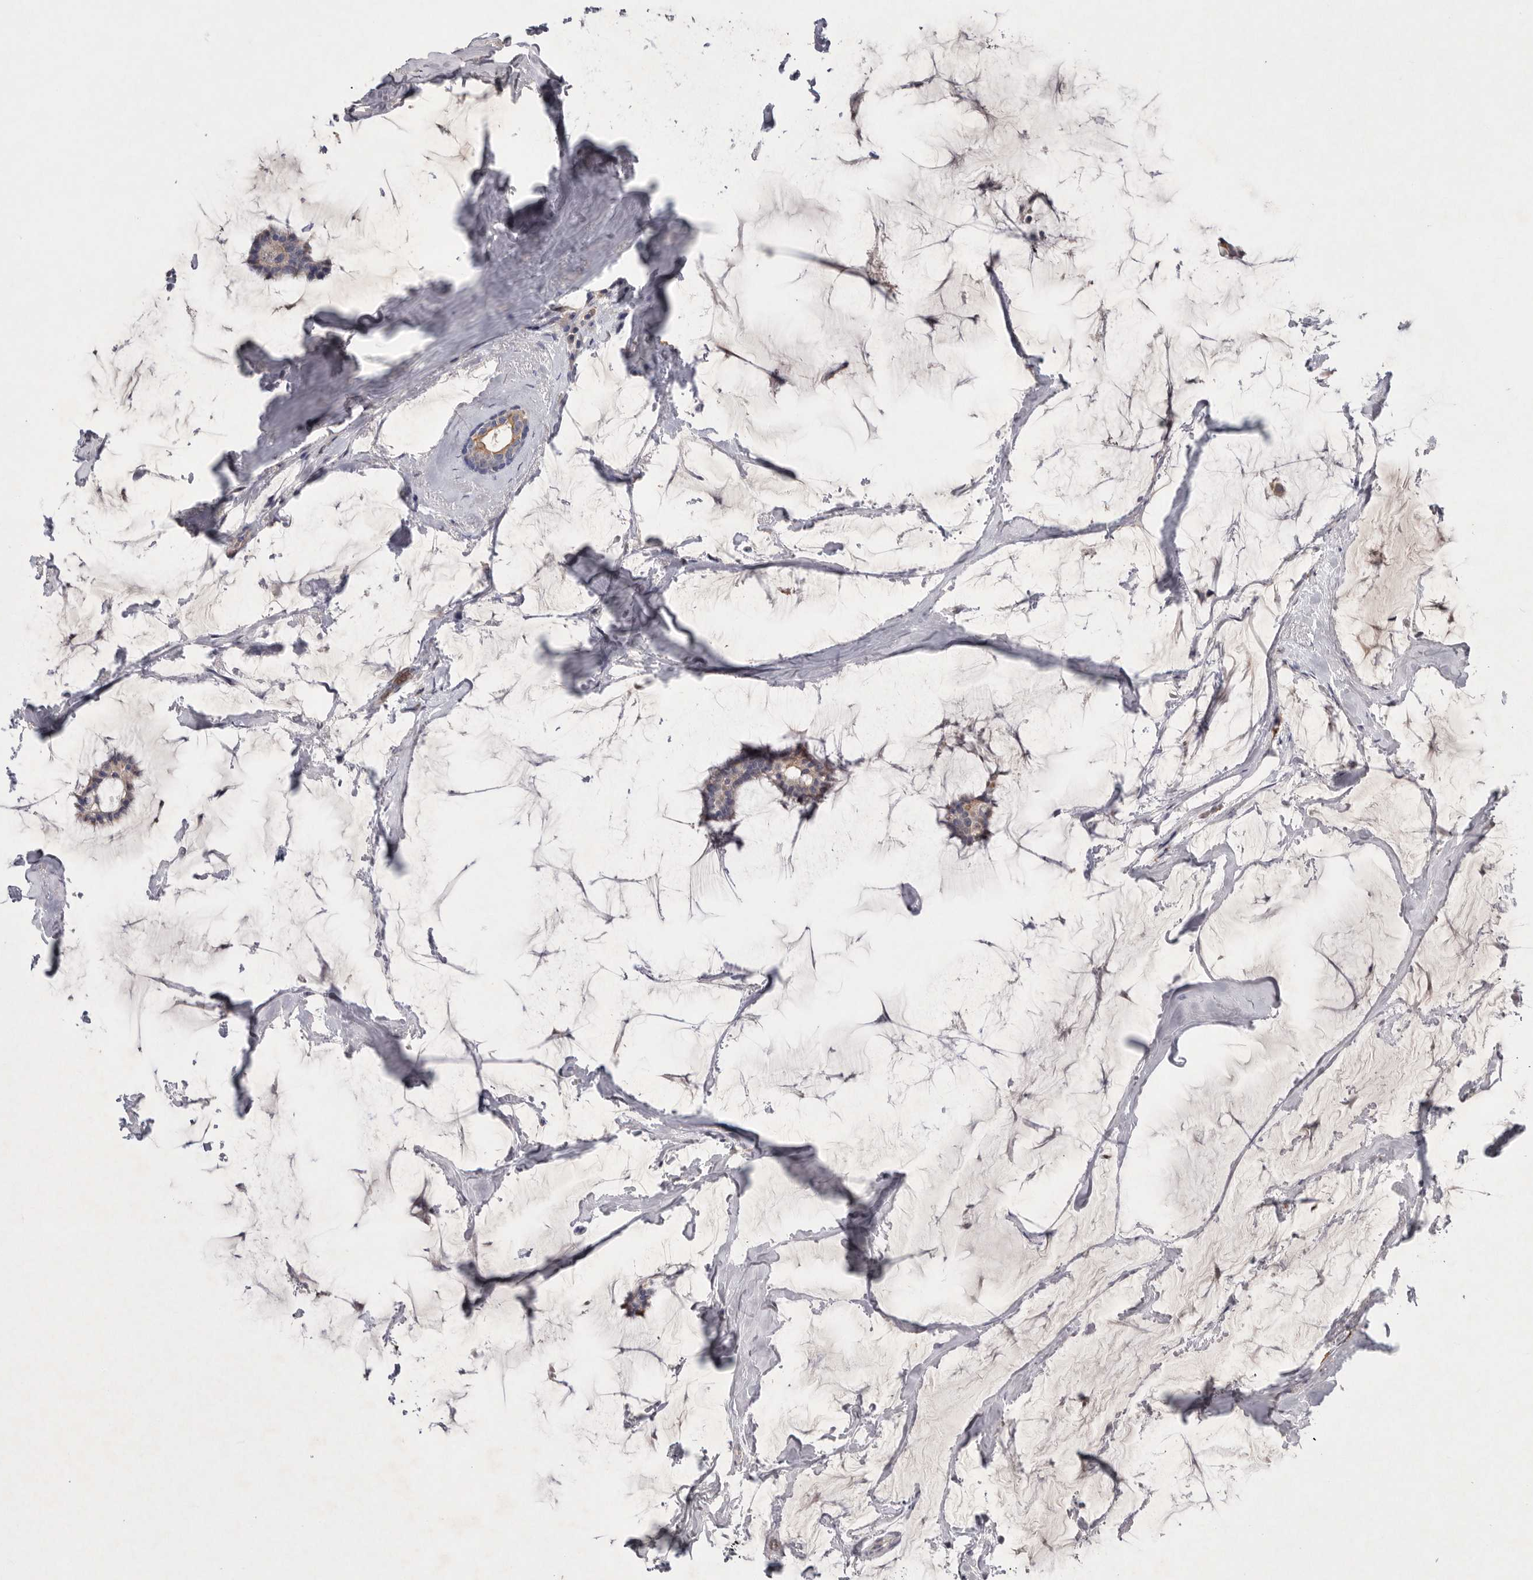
{"staining": {"intensity": "weak", "quantity": "25%-75%", "location": "cytoplasmic/membranous"}, "tissue": "breast cancer", "cell_type": "Tumor cells", "image_type": "cancer", "snomed": [{"axis": "morphology", "description": "Duct carcinoma"}, {"axis": "topography", "description": "Breast"}], "caption": "A histopathology image showing weak cytoplasmic/membranous staining in about 25%-75% of tumor cells in breast cancer (infiltrating ductal carcinoma), as visualized by brown immunohistochemical staining.", "gene": "TNFSF14", "patient": {"sex": "female", "age": 93}}